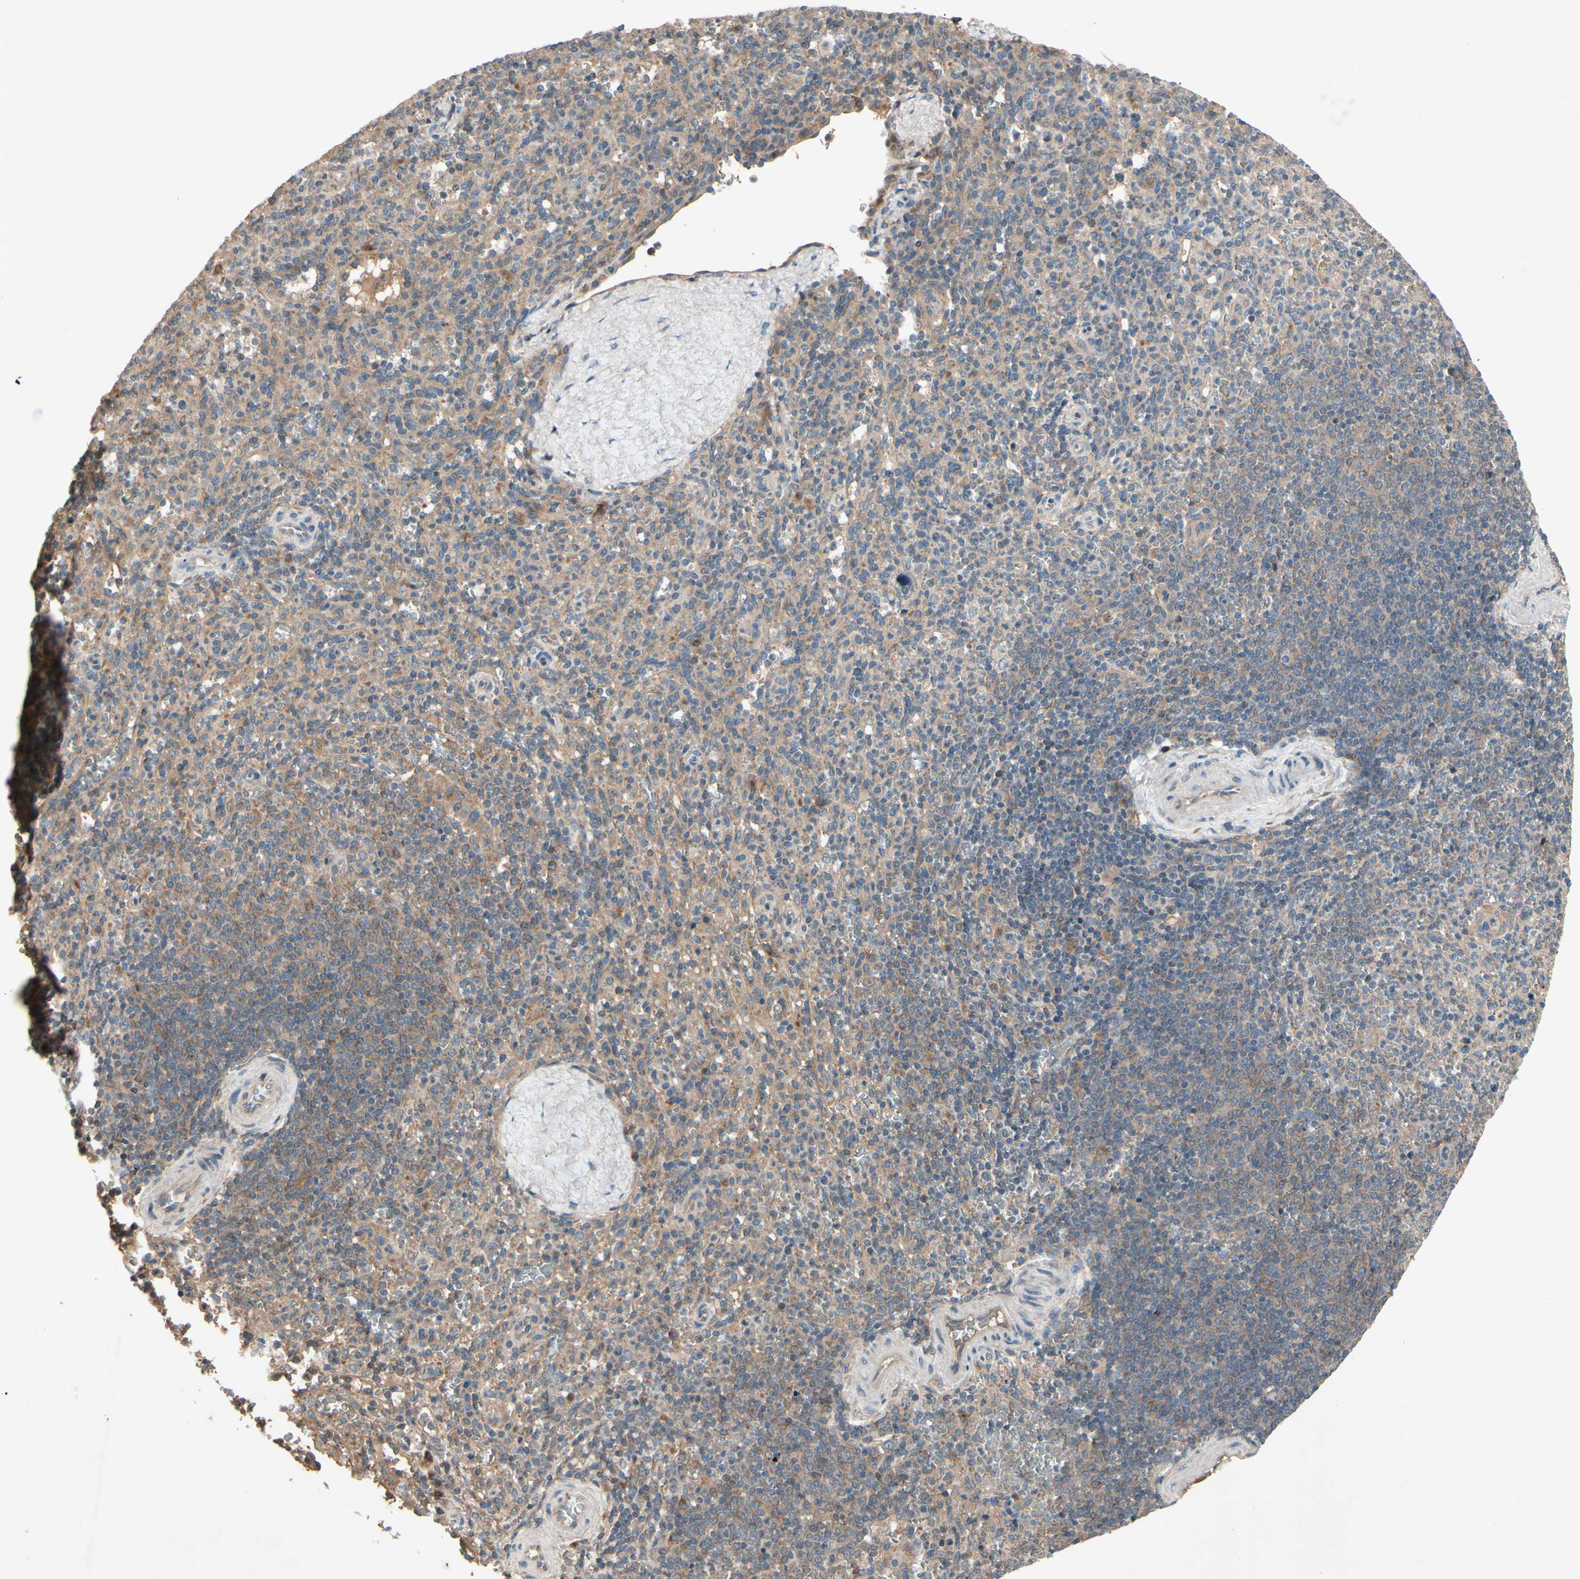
{"staining": {"intensity": "weak", "quantity": ">75%", "location": "cytoplasmic/membranous"}, "tissue": "spleen", "cell_type": "Cells in red pulp", "image_type": "normal", "snomed": [{"axis": "morphology", "description": "Normal tissue, NOS"}, {"axis": "topography", "description": "Spleen"}], "caption": "Weak cytoplasmic/membranous positivity for a protein is appreciated in about >75% of cells in red pulp of unremarkable spleen using immunohistochemistry.", "gene": "NSF", "patient": {"sex": "male", "age": 36}}